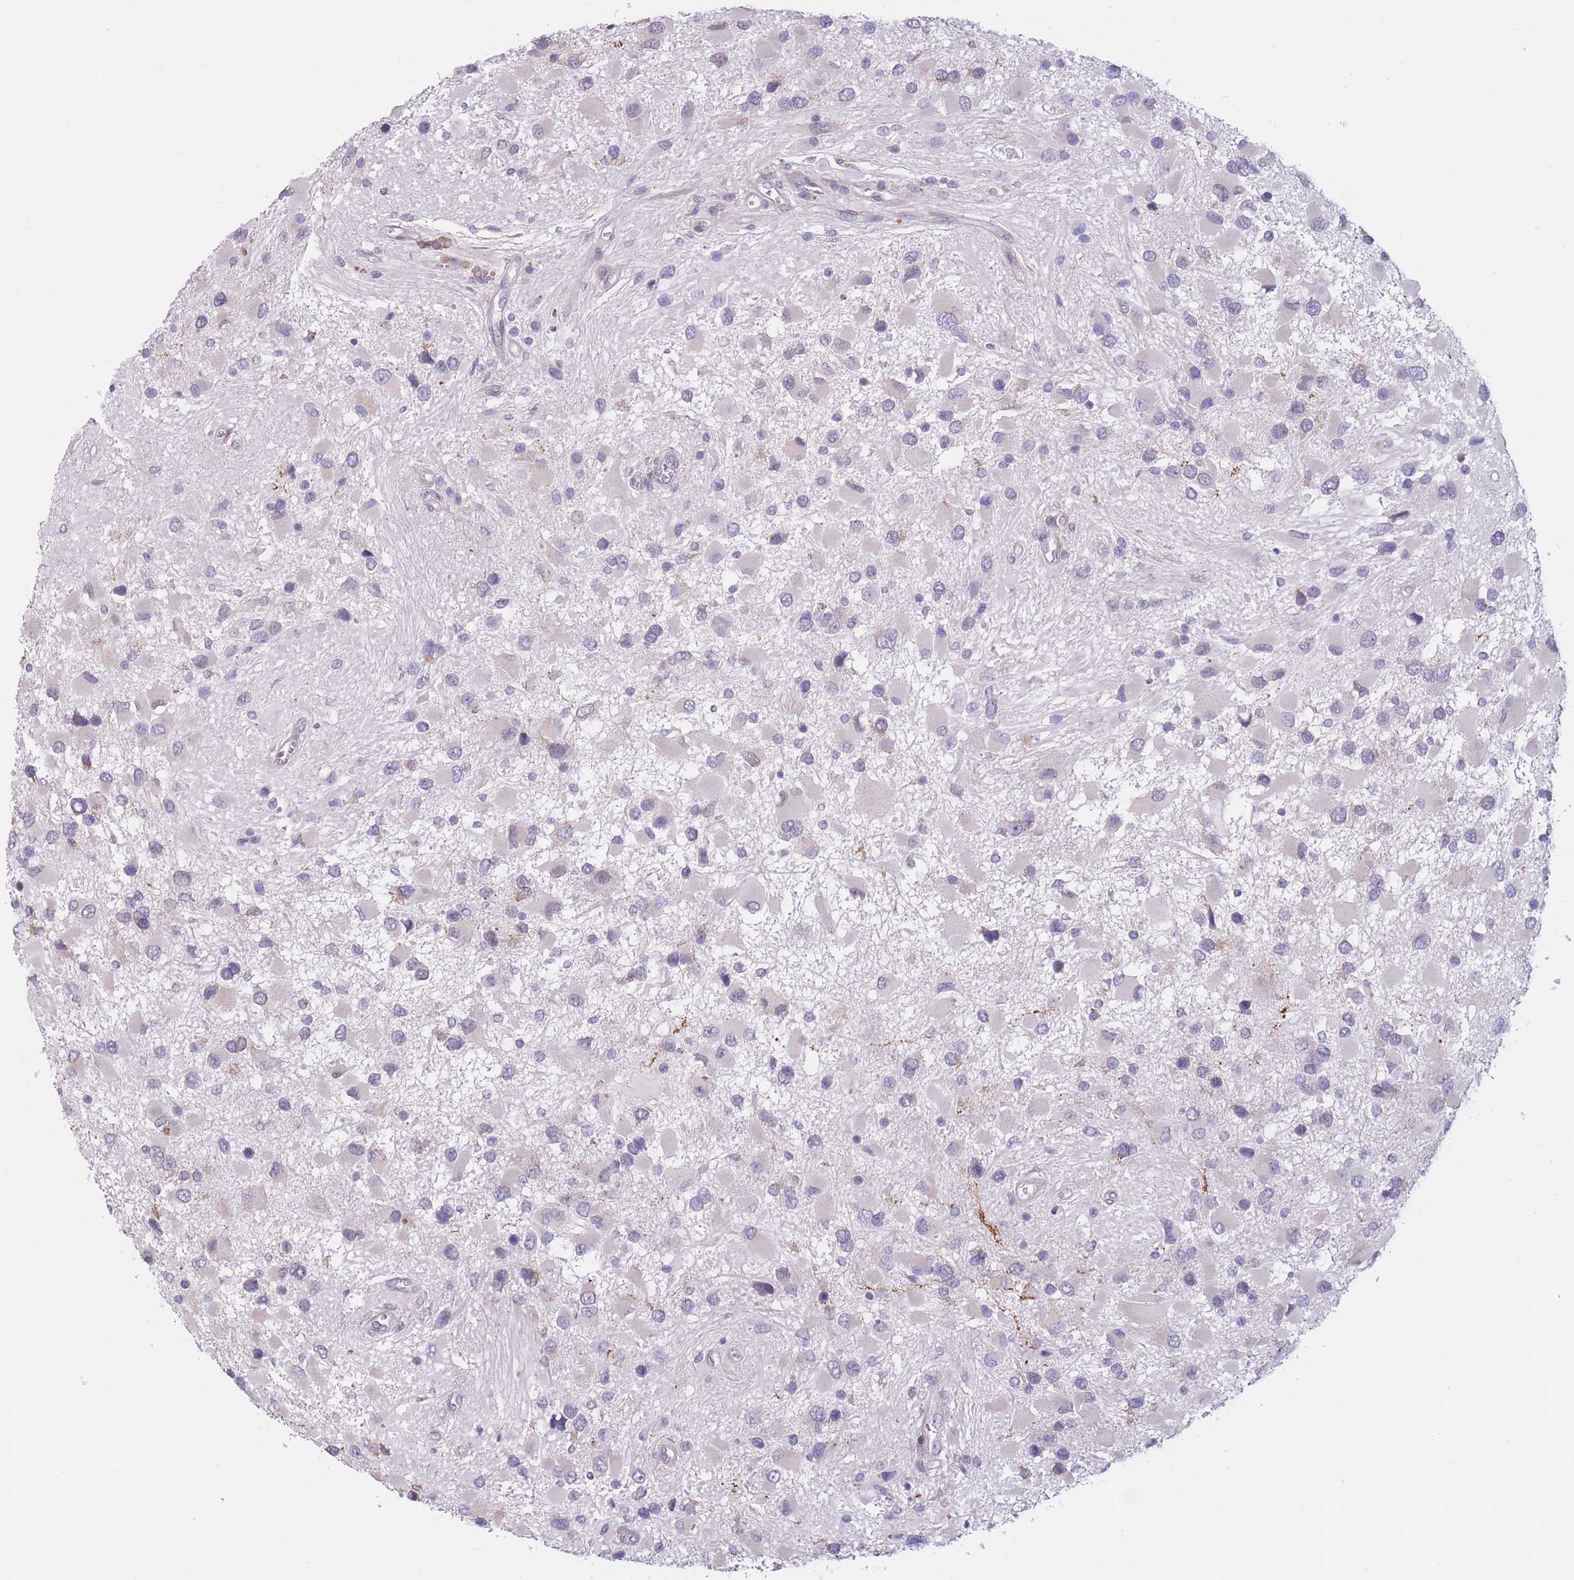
{"staining": {"intensity": "negative", "quantity": "none", "location": "none"}, "tissue": "glioma", "cell_type": "Tumor cells", "image_type": "cancer", "snomed": [{"axis": "morphology", "description": "Glioma, malignant, High grade"}, {"axis": "topography", "description": "Brain"}], "caption": "Human glioma stained for a protein using IHC displays no expression in tumor cells.", "gene": "COL27A1", "patient": {"sex": "male", "age": 53}}